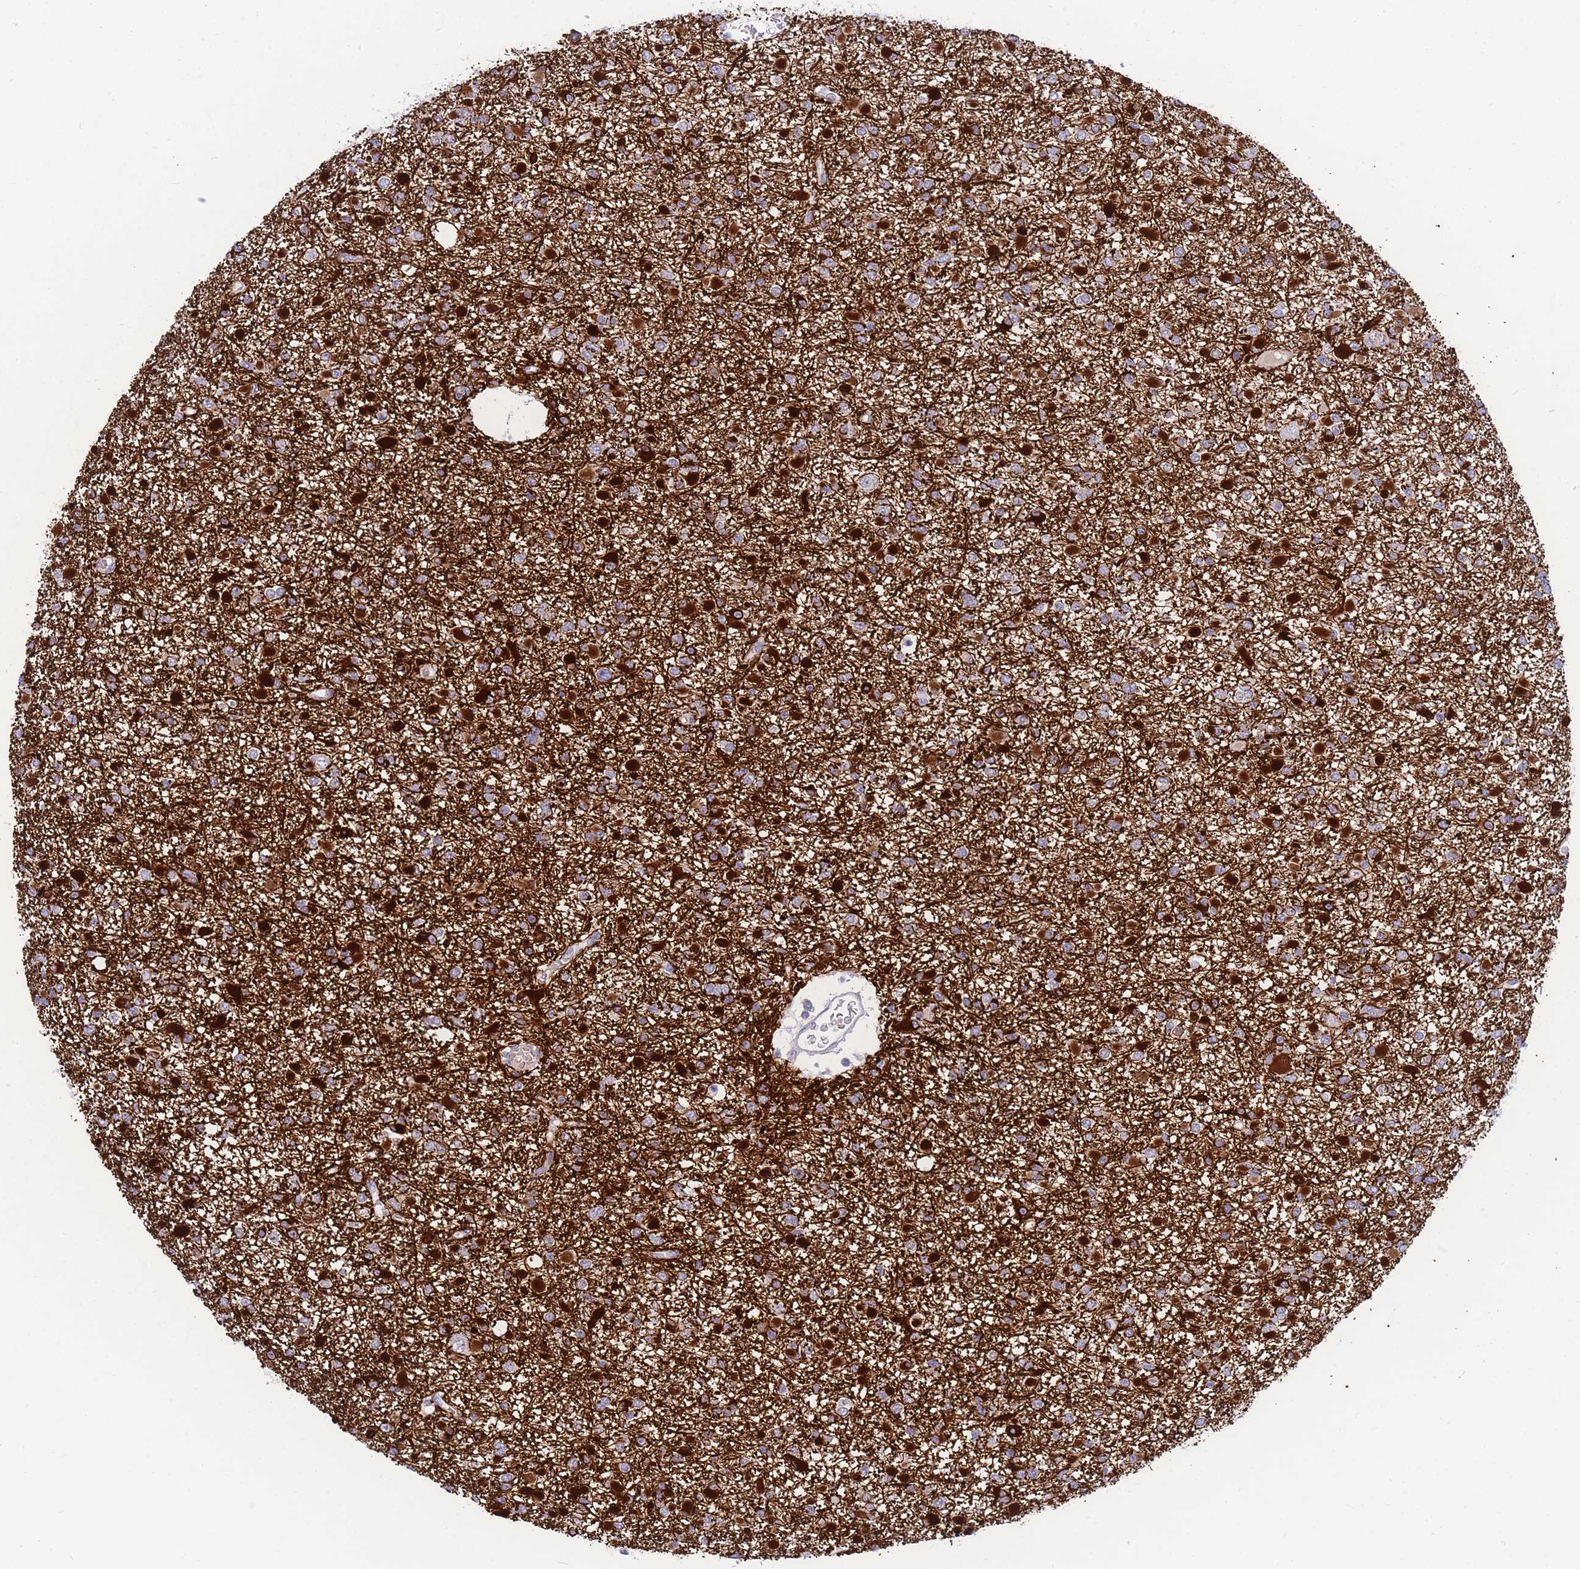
{"staining": {"intensity": "strong", "quantity": "25%-75%", "location": "cytoplasmic/membranous"}, "tissue": "glioma", "cell_type": "Tumor cells", "image_type": "cancer", "snomed": [{"axis": "morphology", "description": "Glioma, malignant, Low grade"}, {"axis": "topography", "description": "Brain"}], "caption": "Glioma stained with DAB (3,3'-diaminobenzidine) immunohistochemistry (IHC) displays high levels of strong cytoplasmic/membranous positivity in approximately 25%-75% of tumor cells. (Brightfield microscopy of DAB IHC at high magnification).", "gene": "SHCBP1", "patient": {"sex": "female", "age": 22}}